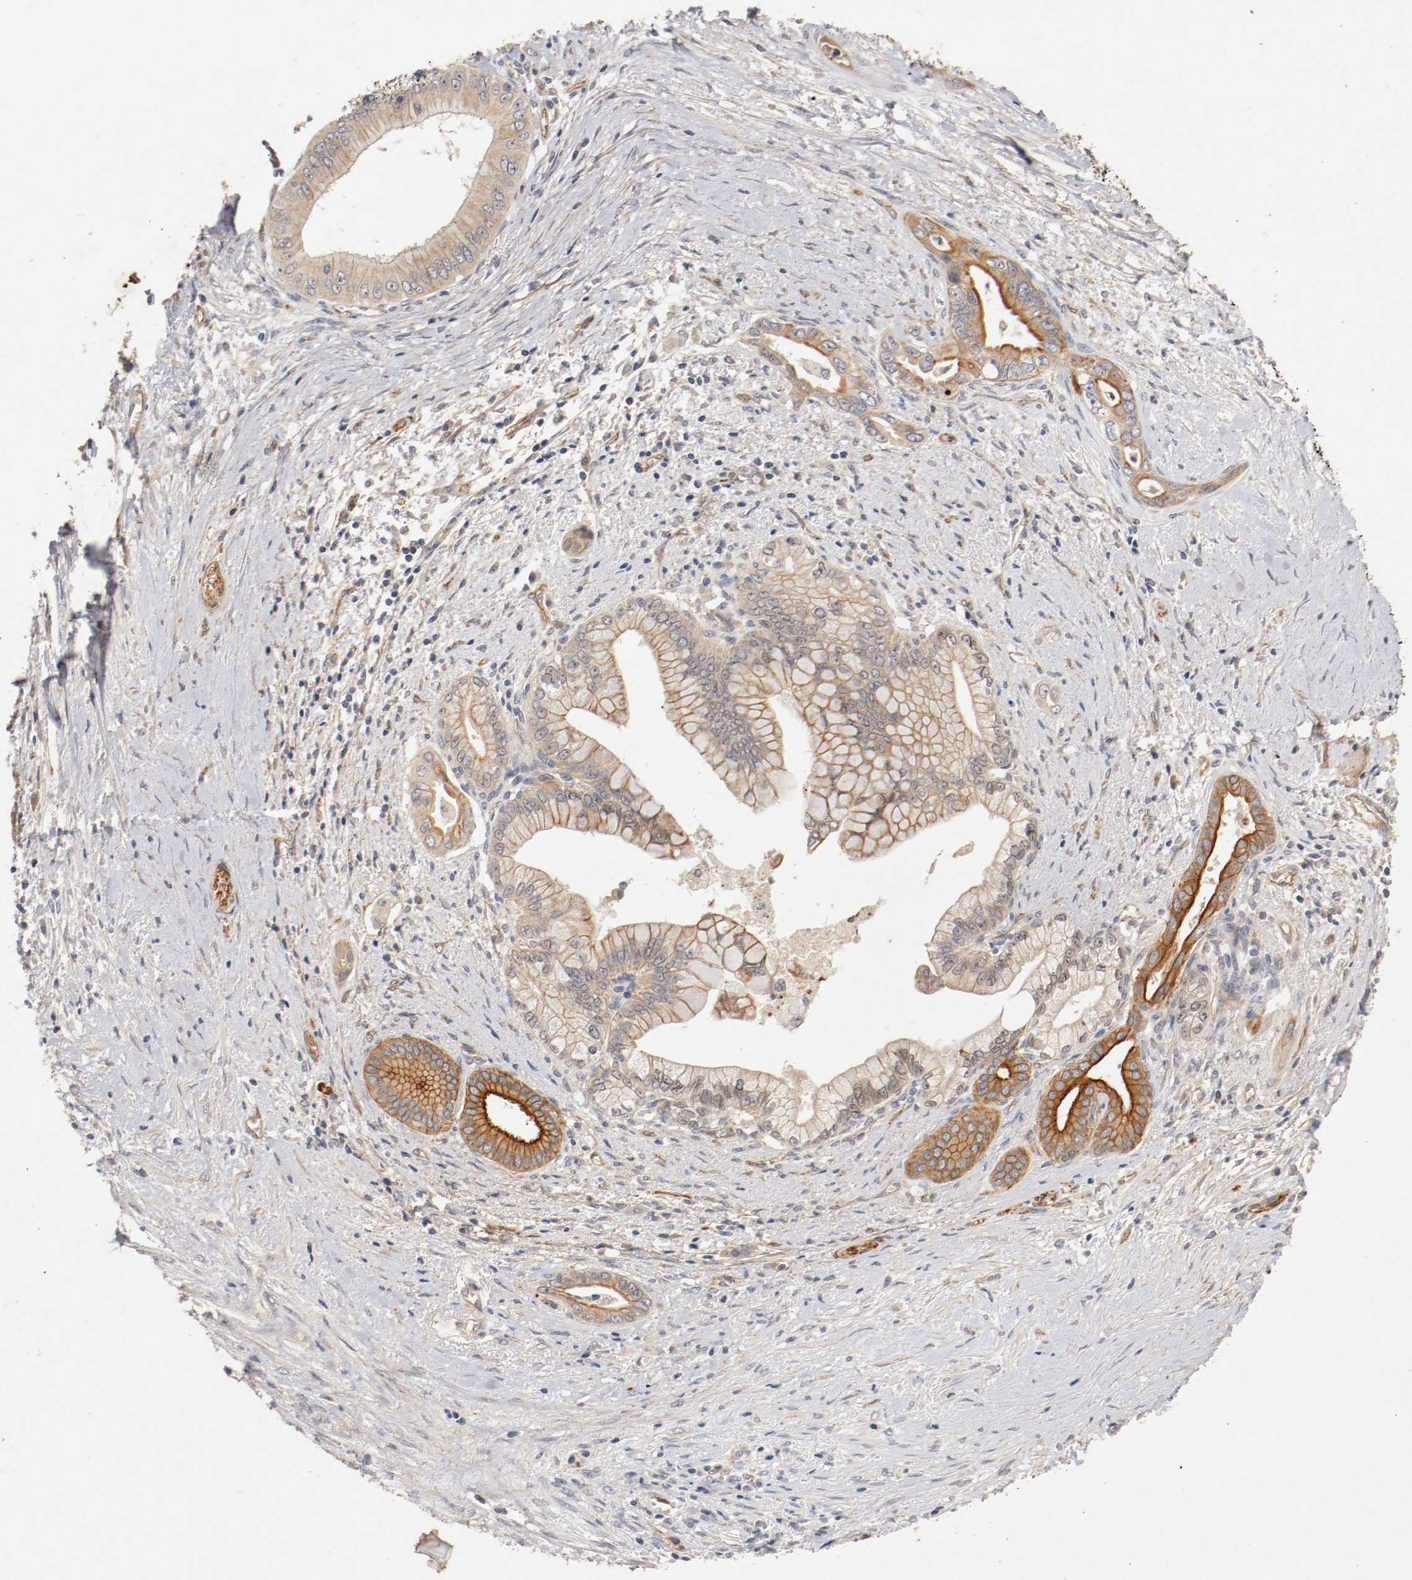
{"staining": {"intensity": "moderate", "quantity": ">75%", "location": "cytoplasmic/membranous"}, "tissue": "pancreatic cancer", "cell_type": "Tumor cells", "image_type": "cancer", "snomed": [{"axis": "morphology", "description": "Adenocarcinoma, NOS"}, {"axis": "topography", "description": "Pancreas"}], "caption": "Immunohistochemical staining of human adenocarcinoma (pancreatic) exhibits moderate cytoplasmic/membranous protein positivity in approximately >75% of tumor cells.", "gene": "TYK2", "patient": {"sex": "male", "age": 59}}